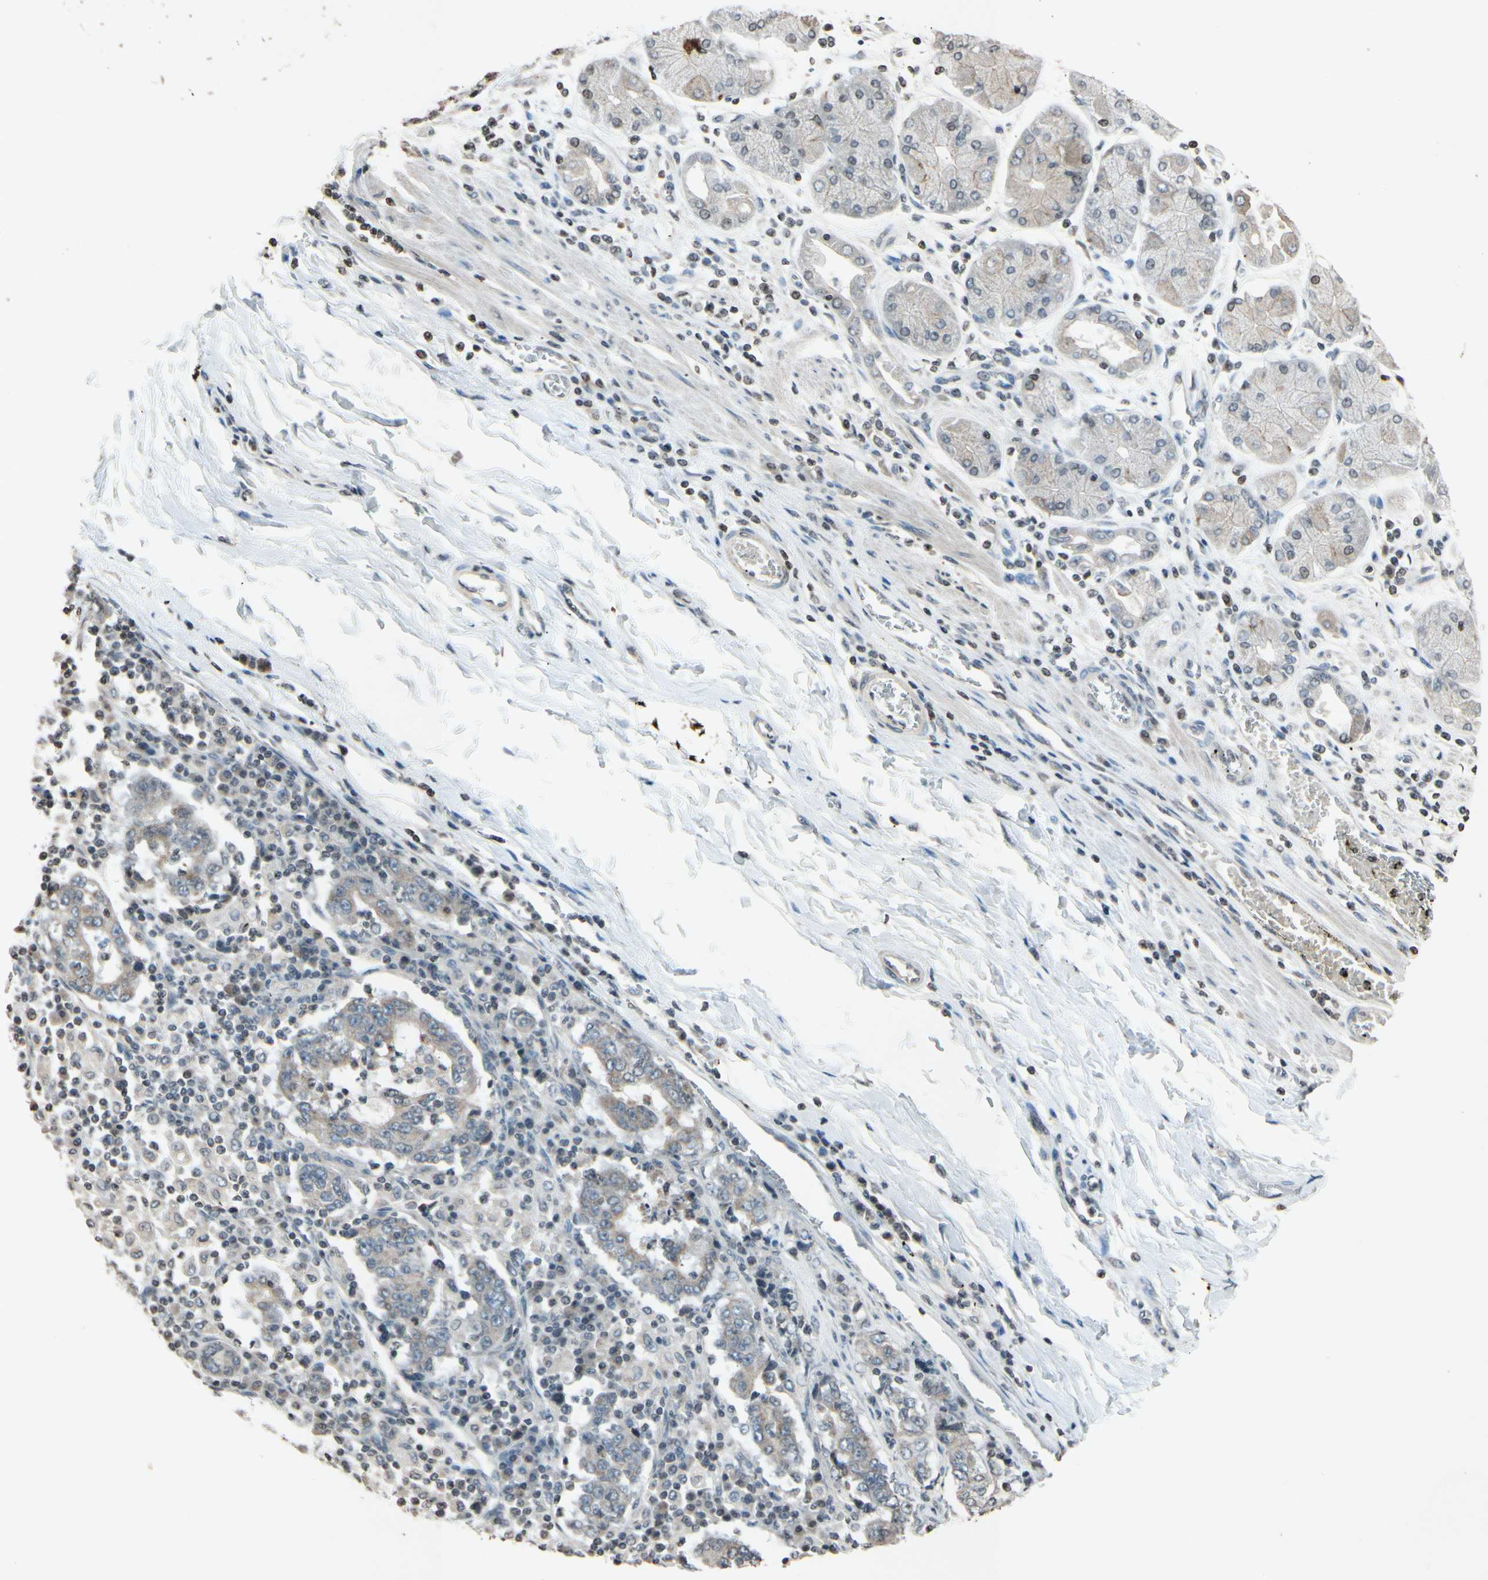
{"staining": {"intensity": "weak", "quantity": ">75%", "location": "cytoplasmic/membranous"}, "tissue": "stomach cancer", "cell_type": "Tumor cells", "image_type": "cancer", "snomed": [{"axis": "morphology", "description": "Normal tissue, NOS"}, {"axis": "morphology", "description": "Adenocarcinoma, NOS"}, {"axis": "topography", "description": "Stomach, upper"}, {"axis": "topography", "description": "Stomach"}], "caption": "Stomach adenocarcinoma stained with a protein marker exhibits weak staining in tumor cells.", "gene": "CLDN11", "patient": {"sex": "male", "age": 59}}